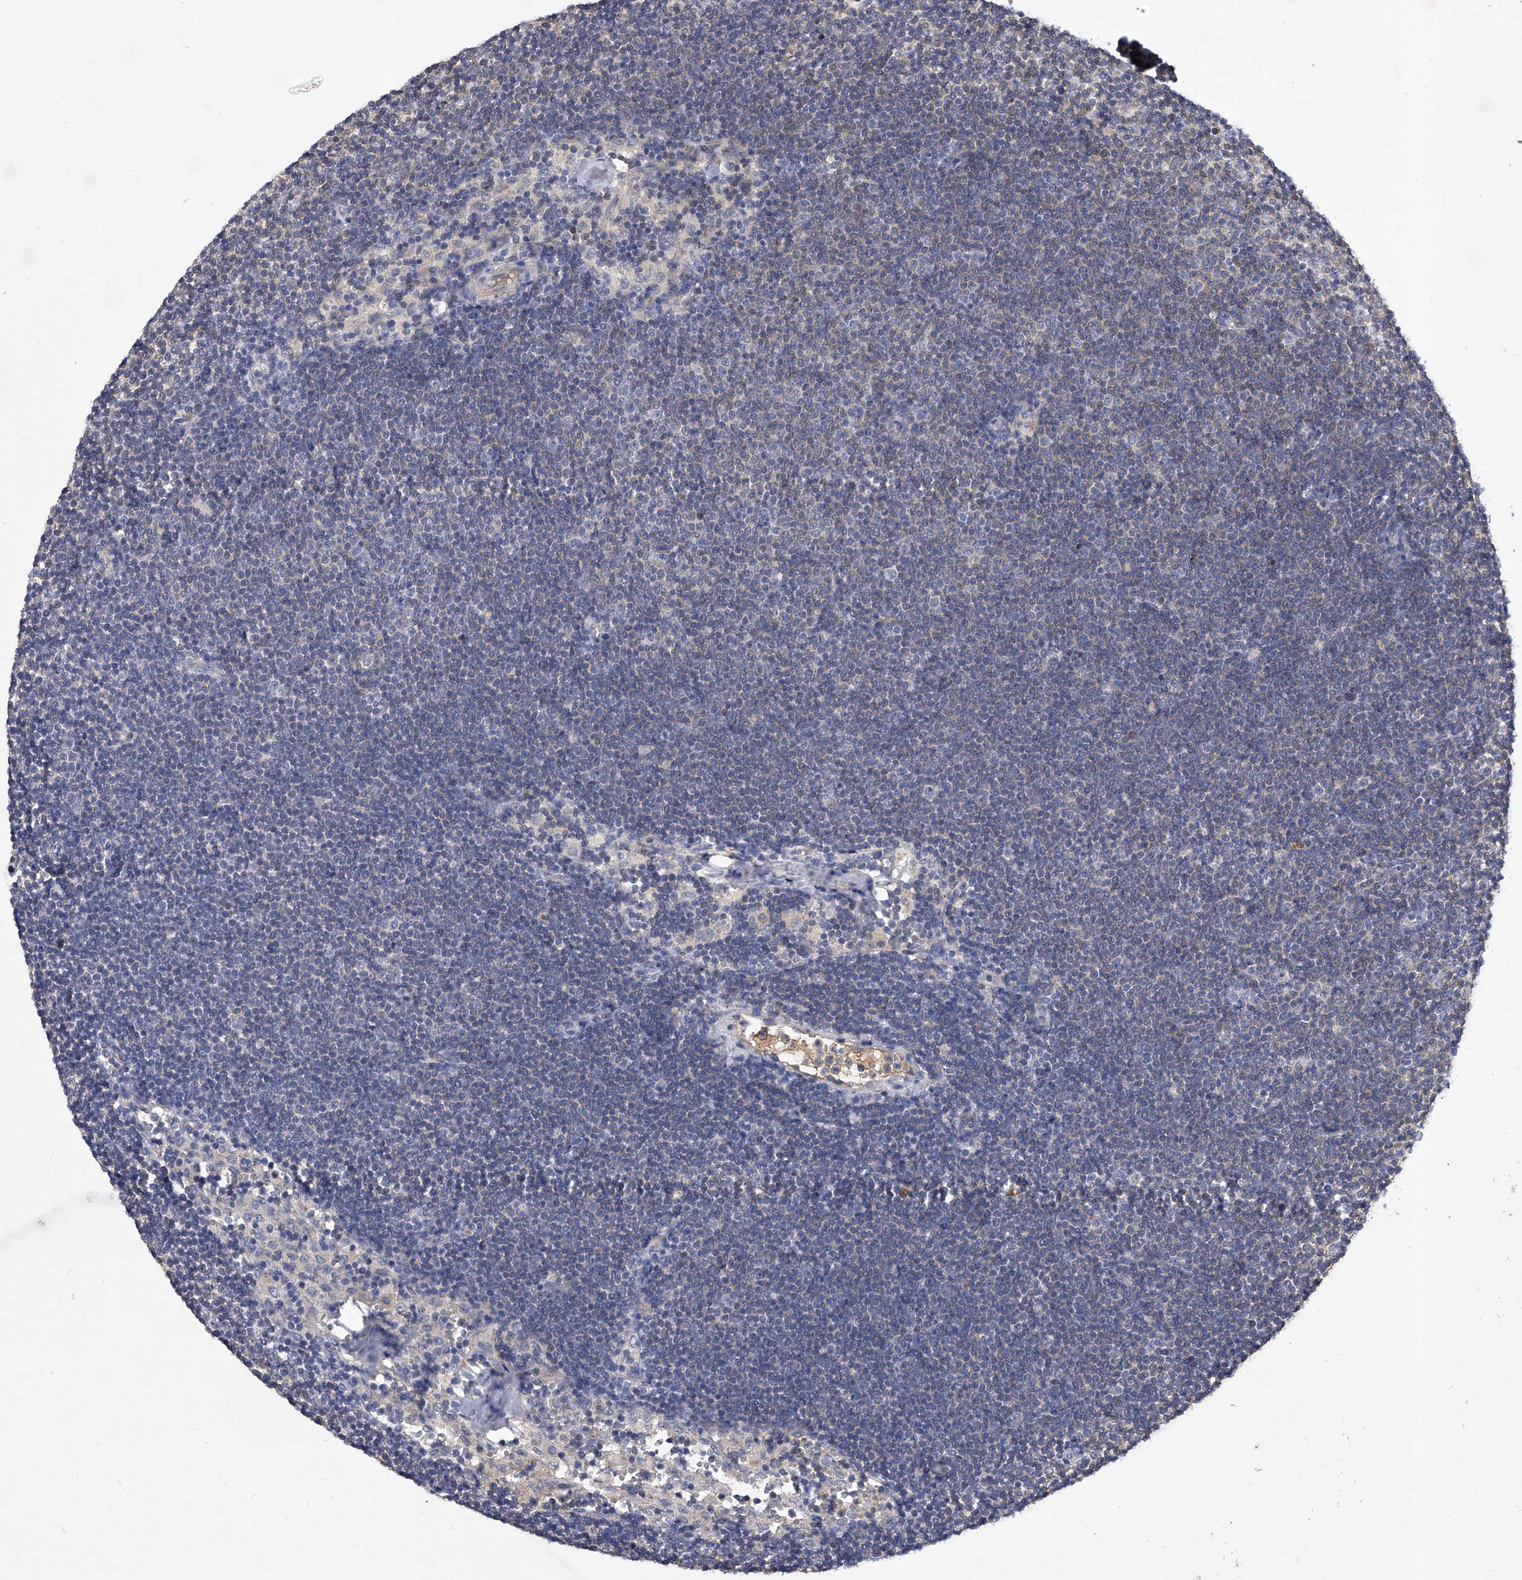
{"staining": {"intensity": "negative", "quantity": "none", "location": "none"}, "tissue": "lymphoma", "cell_type": "Tumor cells", "image_type": "cancer", "snomed": [{"axis": "morphology", "description": "Malignant lymphoma, non-Hodgkin's type, Low grade"}, {"axis": "topography", "description": "Lymph node"}], "caption": "Lymphoma stained for a protein using immunohistochemistry reveals no expression tumor cells.", "gene": "C5", "patient": {"sex": "female", "age": 53}}